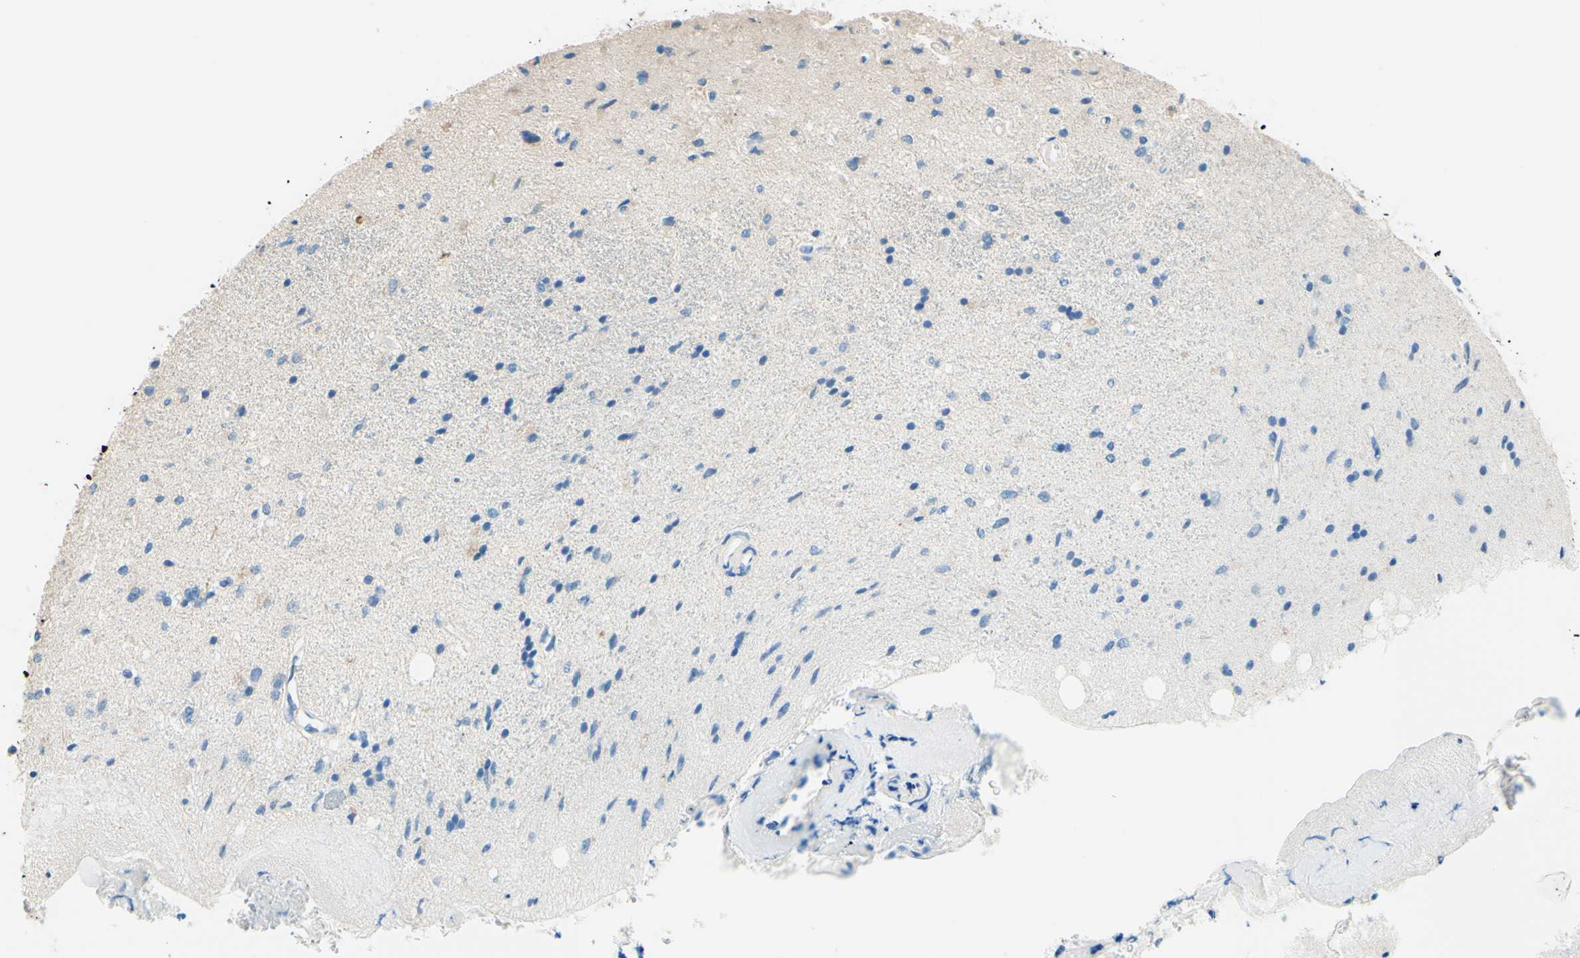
{"staining": {"intensity": "weak", "quantity": "<25%", "location": "cytoplasmic/membranous"}, "tissue": "glioma", "cell_type": "Tumor cells", "image_type": "cancer", "snomed": [{"axis": "morphology", "description": "Glioma, malignant, Low grade"}, {"axis": "topography", "description": "Brain"}], "caption": "Image shows no significant protein expression in tumor cells of glioma.", "gene": "PASD1", "patient": {"sex": "male", "age": 77}}